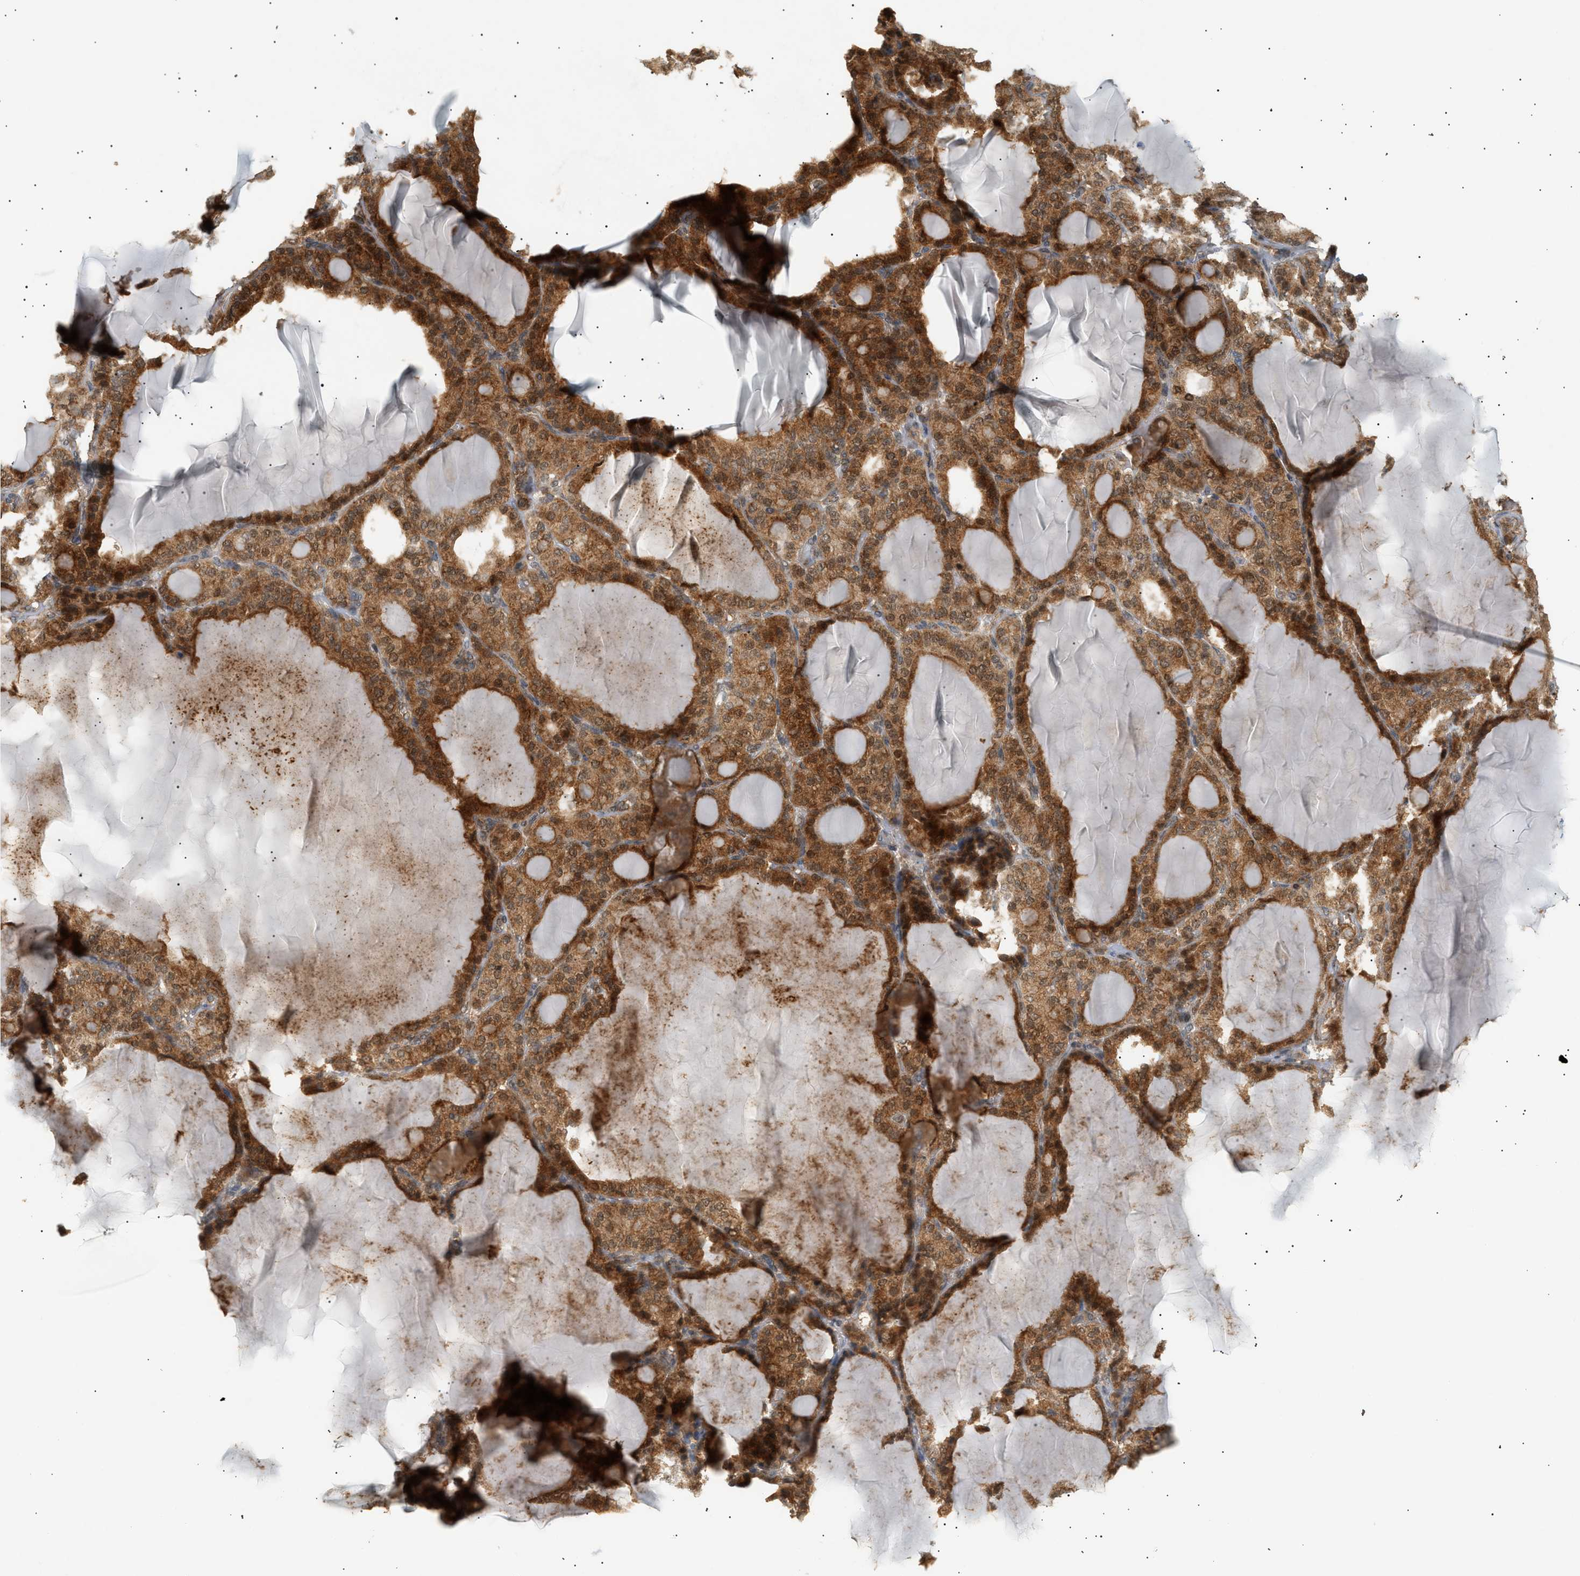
{"staining": {"intensity": "strong", "quantity": ">75%", "location": "cytoplasmic/membranous"}, "tissue": "thyroid gland", "cell_type": "Glandular cells", "image_type": "normal", "snomed": [{"axis": "morphology", "description": "Normal tissue, NOS"}, {"axis": "topography", "description": "Thyroid gland"}], "caption": "A histopathology image of thyroid gland stained for a protein displays strong cytoplasmic/membranous brown staining in glandular cells.", "gene": "SHC1", "patient": {"sex": "female", "age": 28}}